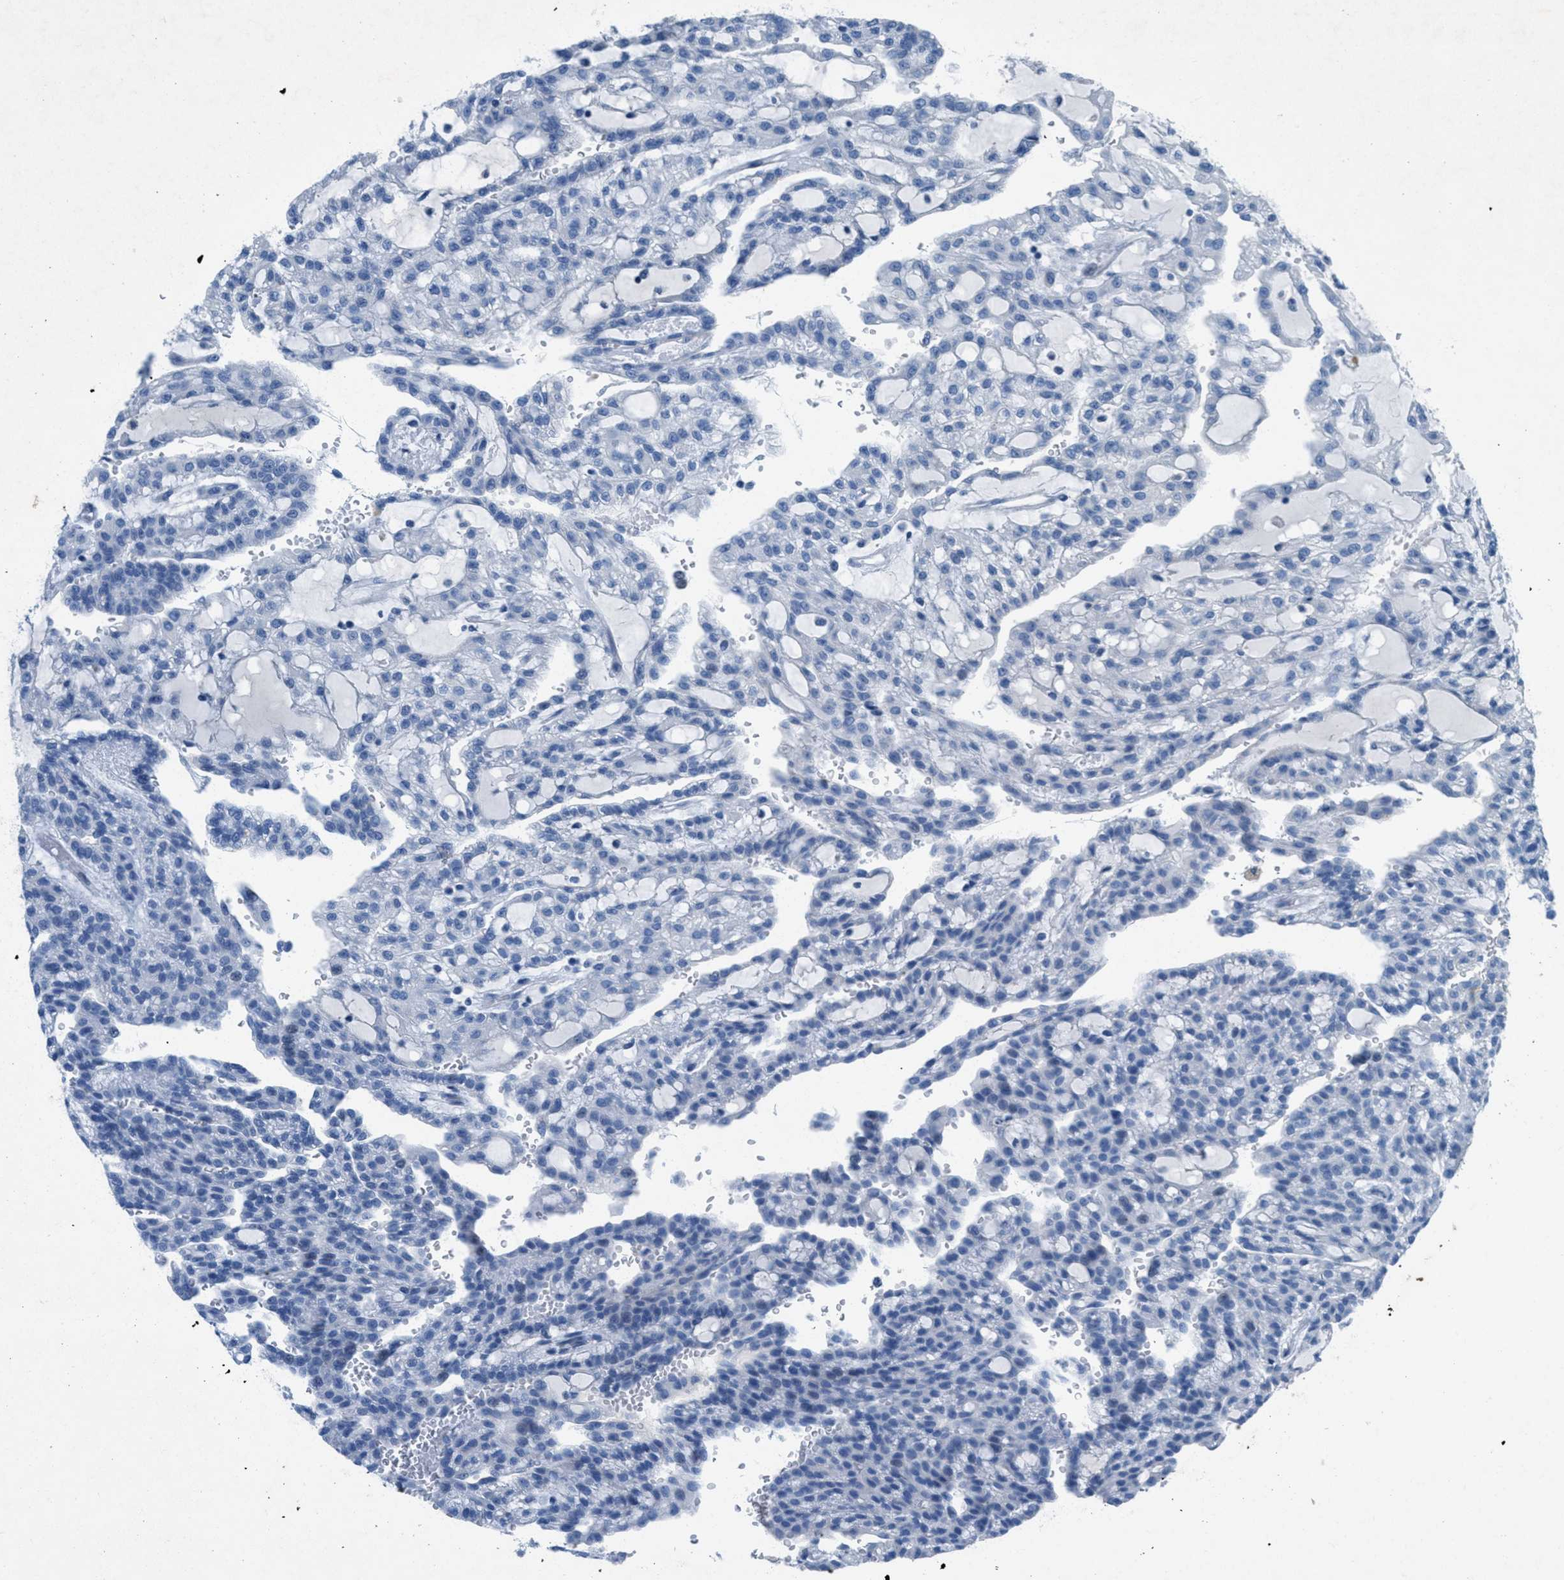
{"staining": {"intensity": "negative", "quantity": "none", "location": "none"}, "tissue": "renal cancer", "cell_type": "Tumor cells", "image_type": "cancer", "snomed": [{"axis": "morphology", "description": "Adenocarcinoma, NOS"}, {"axis": "topography", "description": "Kidney"}], "caption": "Adenocarcinoma (renal) stained for a protein using immunohistochemistry exhibits no staining tumor cells.", "gene": "GALNT17", "patient": {"sex": "male", "age": 63}}